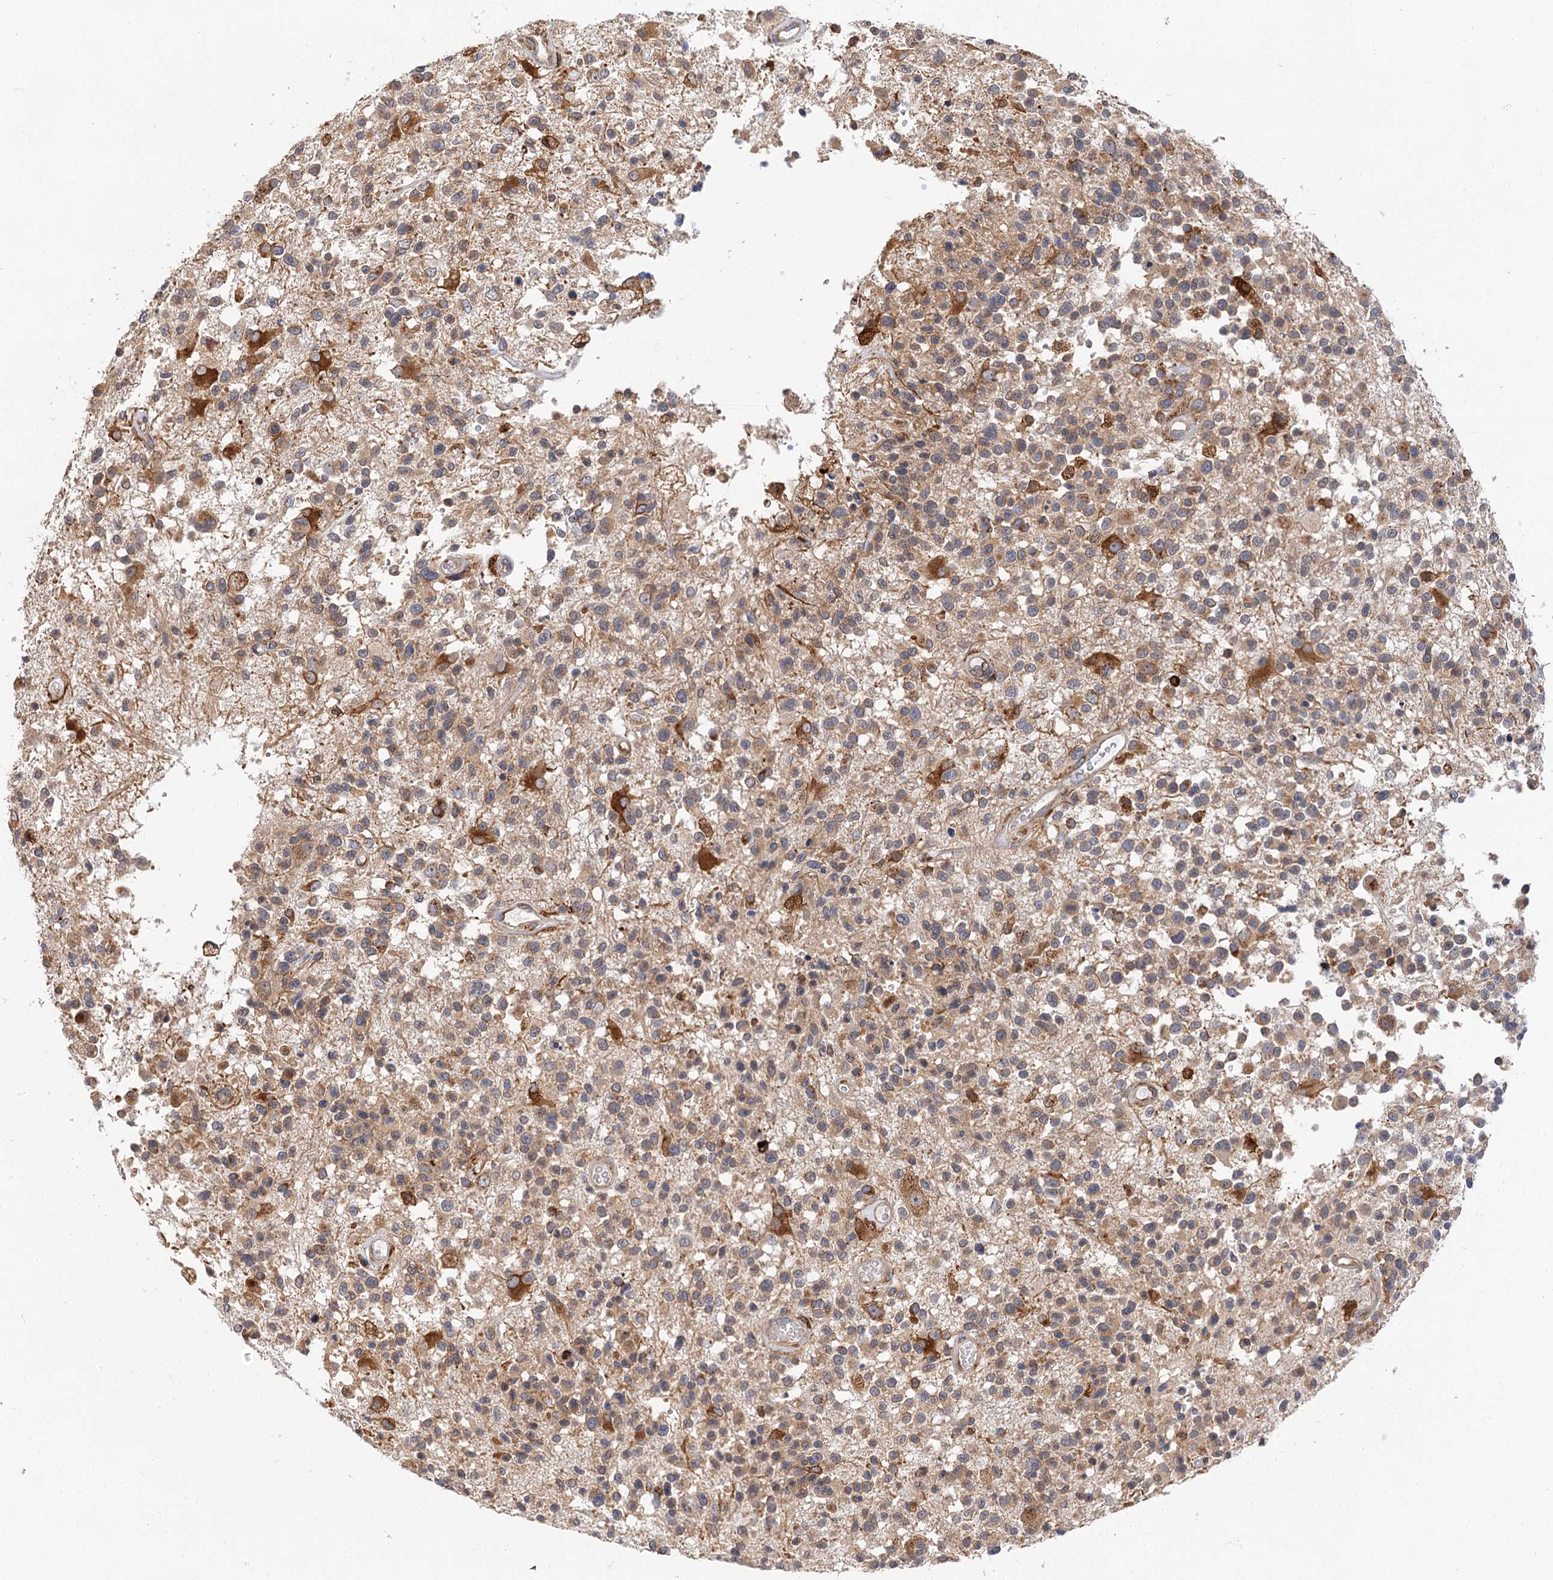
{"staining": {"intensity": "strong", "quantity": "<25%", "location": "cytoplasmic/membranous"}, "tissue": "glioma", "cell_type": "Tumor cells", "image_type": "cancer", "snomed": [{"axis": "morphology", "description": "Glioma, malignant, High grade"}, {"axis": "morphology", "description": "Glioblastoma, NOS"}, {"axis": "topography", "description": "Brain"}], "caption": "An image of high-grade glioma (malignant) stained for a protein reveals strong cytoplasmic/membranous brown staining in tumor cells.", "gene": "PPIP5K2", "patient": {"sex": "male", "age": 60}}